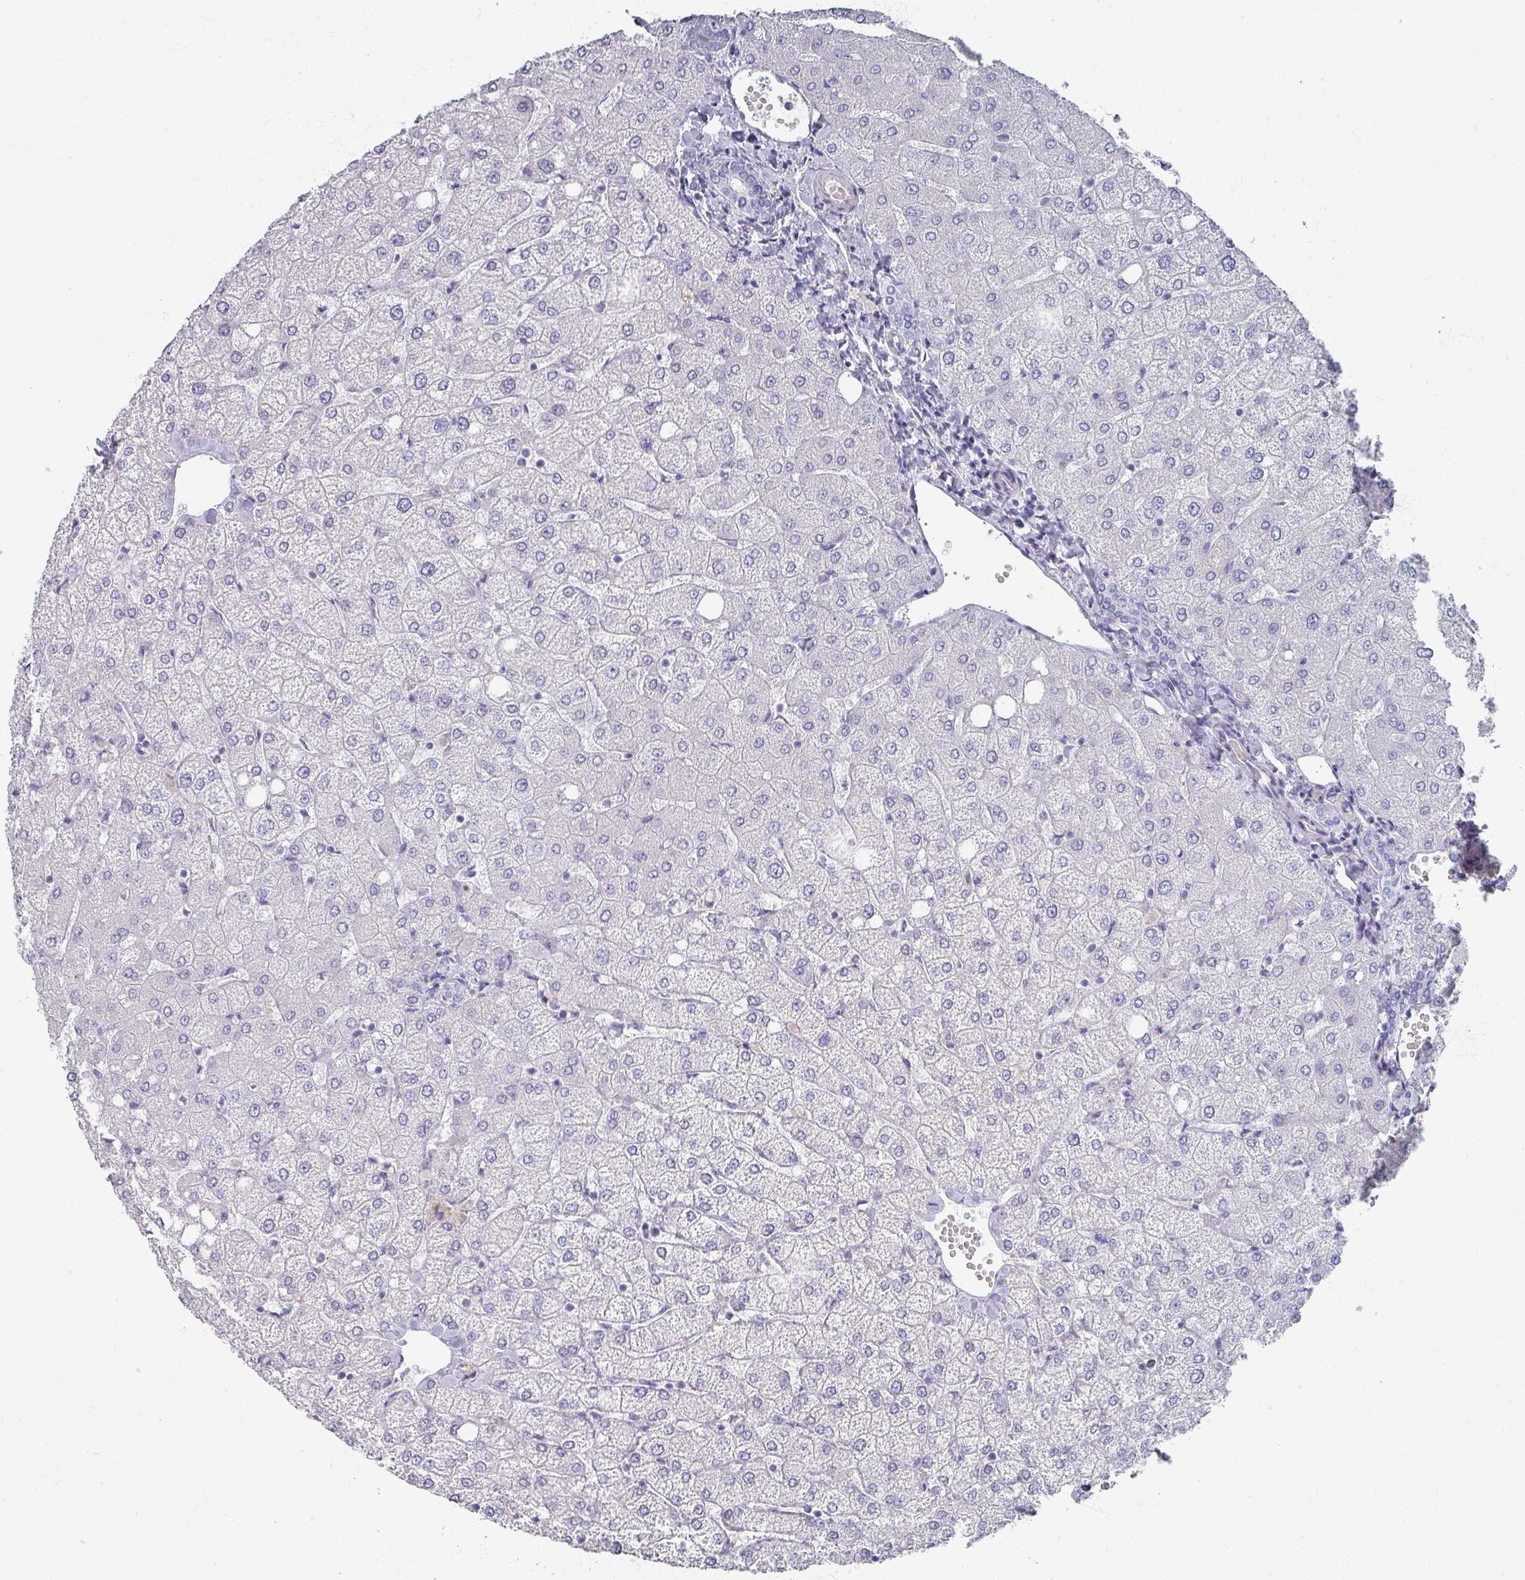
{"staining": {"intensity": "negative", "quantity": "none", "location": "none"}, "tissue": "liver", "cell_type": "Cholangiocytes", "image_type": "normal", "snomed": [{"axis": "morphology", "description": "Normal tissue, NOS"}, {"axis": "topography", "description": "Liver"}], "caption": "Liver stained for a protein using immunohistochemistry (IHC) displays no staining cholangiocytes.", "gene": "OMG", "patient": {"sex": "female", "age": 54}}